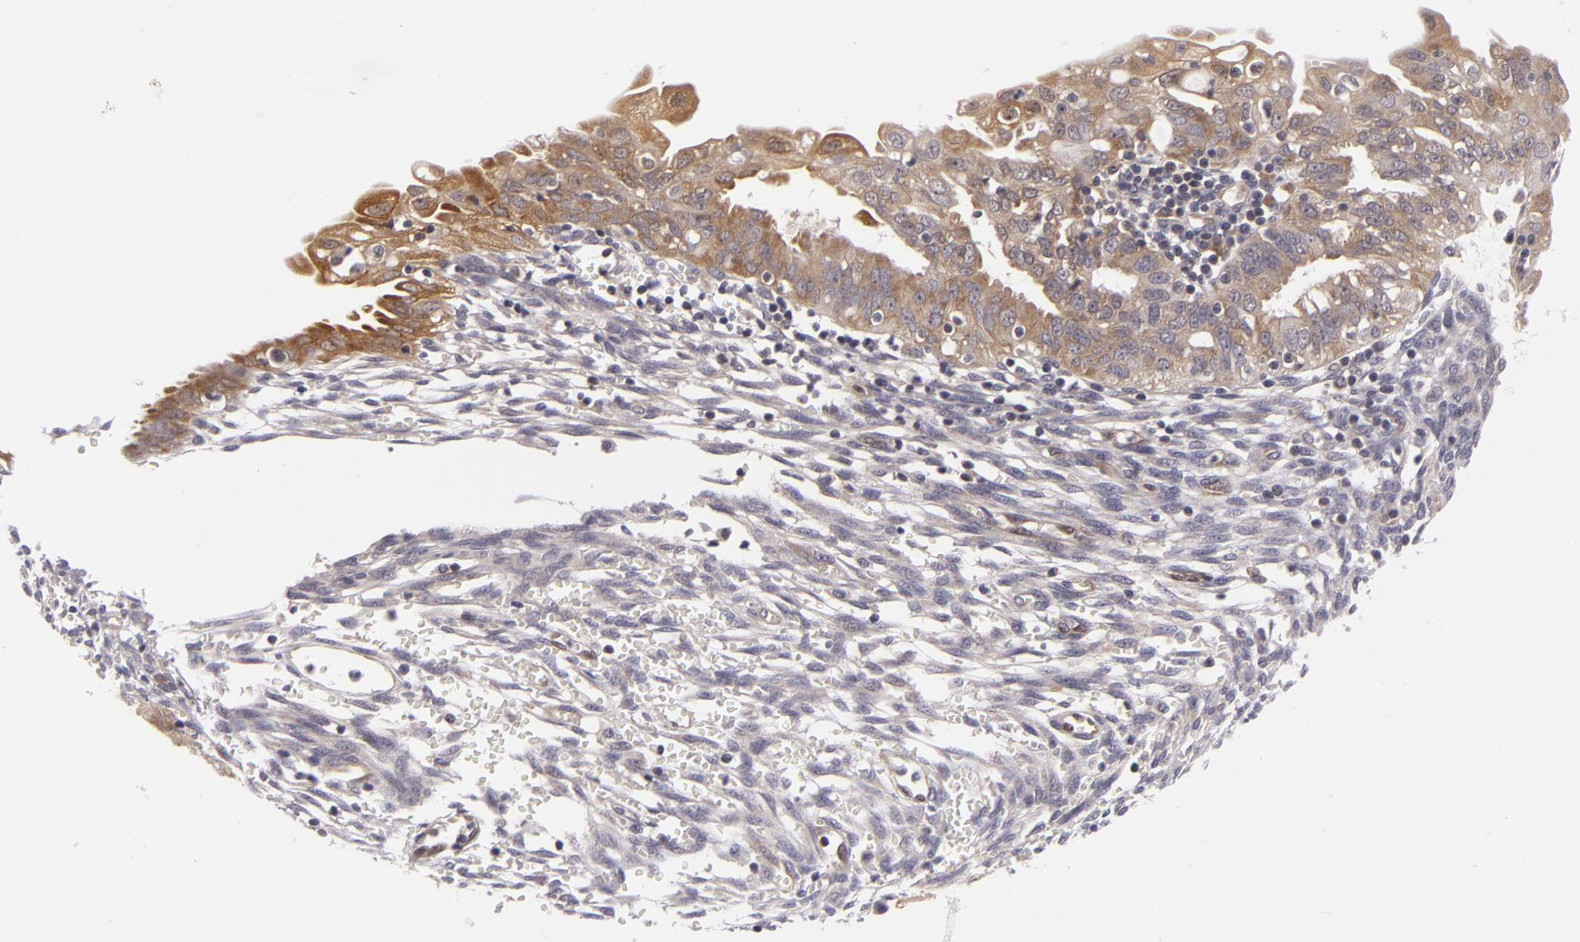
{"staining": {"intensity": "moderate", "quantity": "25%-75%", "location": "cytoplasmic/membranous"}, "tissue": "endometrial cancer", "cell_type": "Tumor cells", "image_type": "cancer", "snomed": [{"axis": "morphology", "description": "Adenocarcinoma, NOS"}, {"axis": "topography", "description": "Endometrium"}], "caption": "Tumor cells exhibit medium levels of moderate cytoplasmic/membranous positivity in approximately 25%-75% of cells in human endometrial cancer. The staining was performed using DAB (3,3'-diaminobenzidine), with brown indicating positive protein expression. Nuclei are stained blue with hematoxylin.", "gene": "BCL10", "patient": {"sex": "female", "age": 51}}